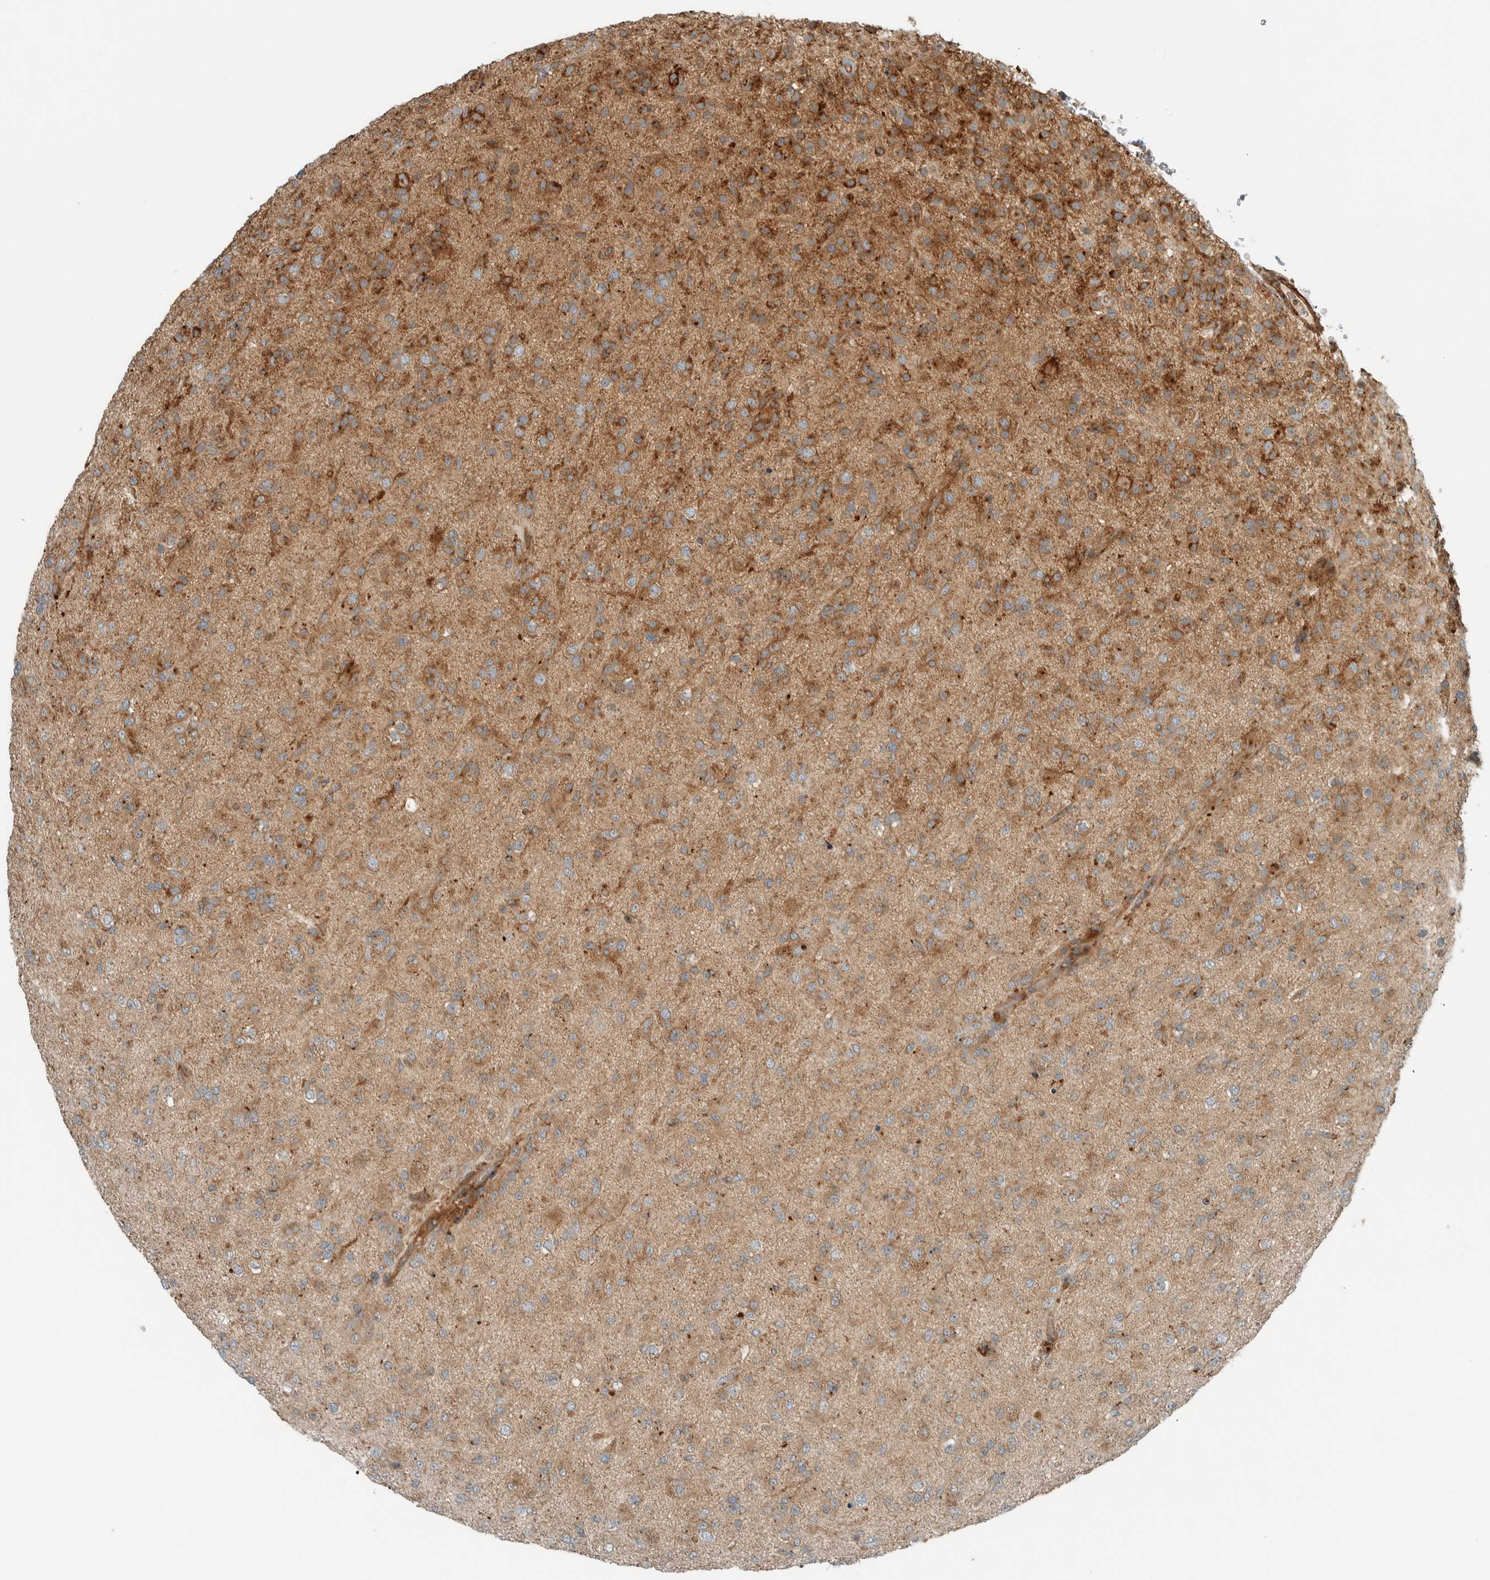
{"staining": {"intensity": "moderate", "quantity": ">75%", "location": "cytoplasmic/membranous"}, "tissue": "glioma", "cell_type": "Tumor cells", "image_type": "cancer", "snomed": [{"axis": "morphology", "description": "Glioma, malignant, Low grade"}, {"axis": "topography", "description": "Brain"}], "caption": "Immunohistochemistry histopathology image of neoplastic tissue: glioma stained using immunohistochemistry (IHC) exhibits medium levels of moderate protein expression localized specifically in the cytoplasmic/membranous of tumor cells, appearing as a cytoplasmic/membranous brown color.", "gene": "EXOC7", "patient": {"sex": "male", "age": 65}}